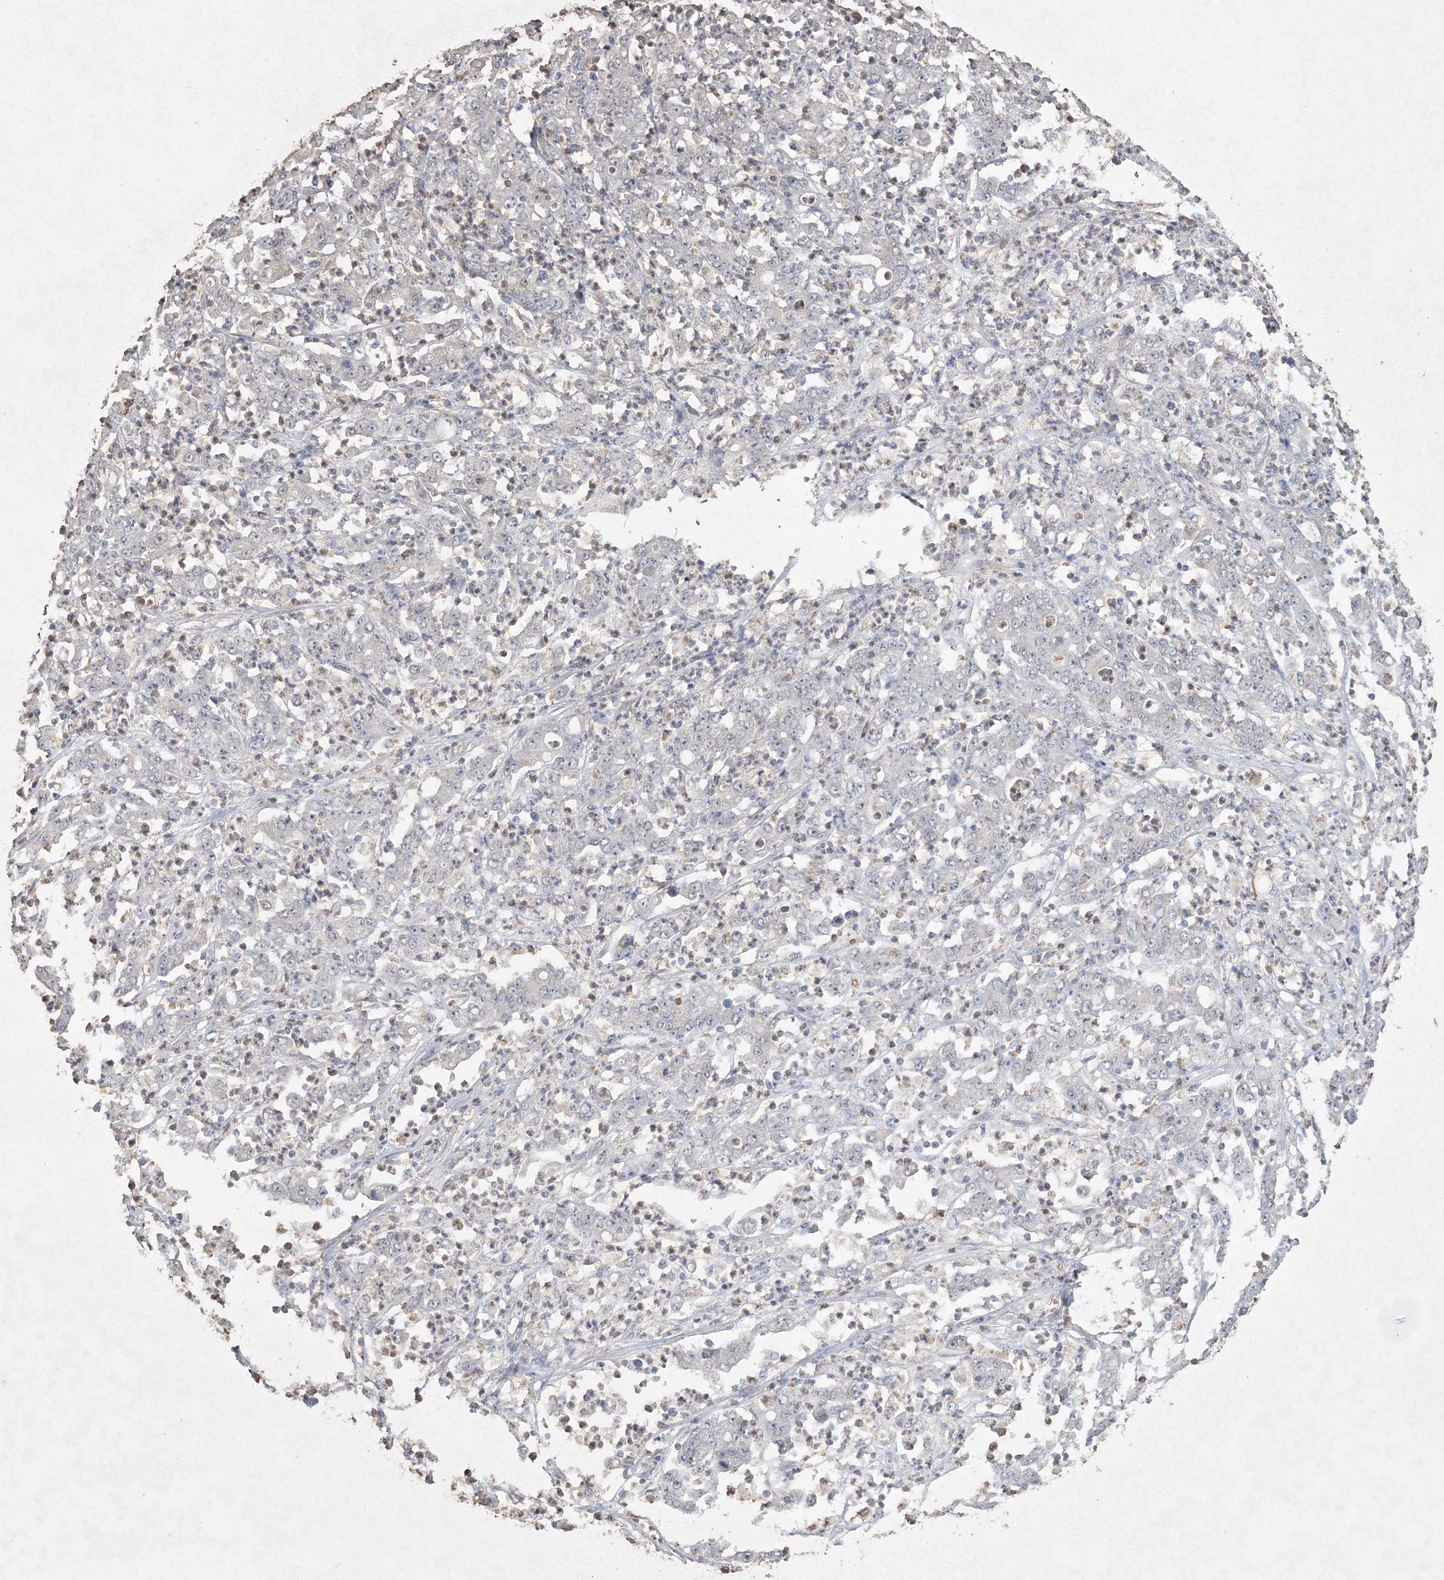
{"staining": {"intensity": "negative", "quantity": "none", "location": "none"}, "tissue": "stomach cancer", "cell_type": "Tumor cells", "image_type": "cancer", "snomed": [{"axis": "morphology", "description": "Adenocarcinoma, NOS"}, {"axis": "topography", "description": "Stomach, lower"}], "caption": "IHC histopathology image of neoplastic tissue: adenocarcinoma (stomach) stained with DAB reveals no significant protein expression in tumor cells.", "gene": "UIMC1", "patient": {"sex": "female", "age": 71}}